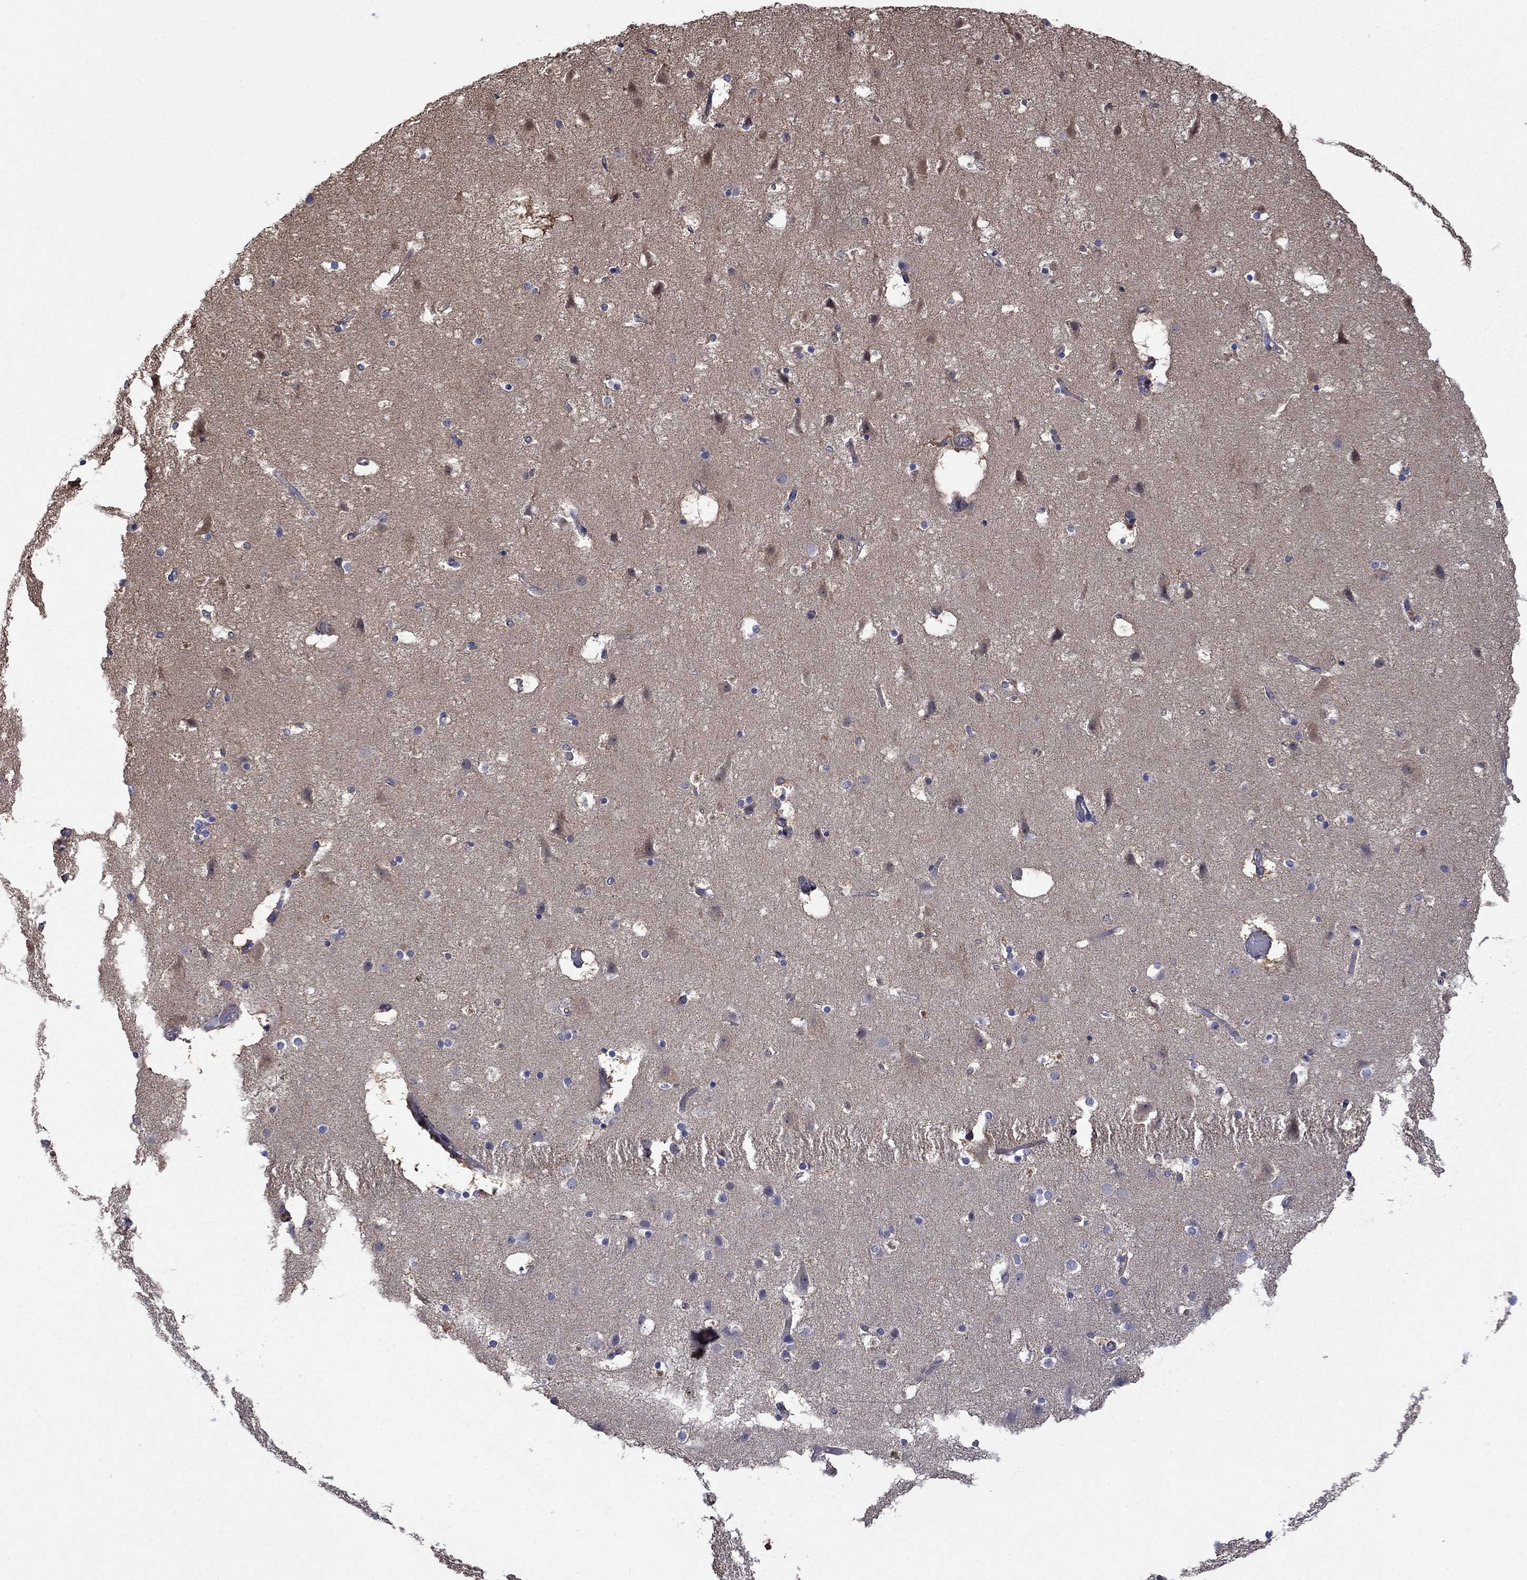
{"staining": {"intensity": "negative", "quantity": "none", "location": "none"}, "tissue": "cerebral cortex", "cell_type": "Endothelial cells", "image_type": "normal", "snomed": [{"axis": "morphology", "description": "Normal tissue, NOS"}, {"axis": "topography", "description": "Cerebral cortex"}], "caption": "Immunohistochemistry of benign human cerebral cortex exhibits no positivity in endothelial cells. The staining is performed using DAB brown chromogen with nuclei counter-stained in using hematoxylin.", "gene": "CAMKK2", "patient": {"sex": "female", "age": 52}}